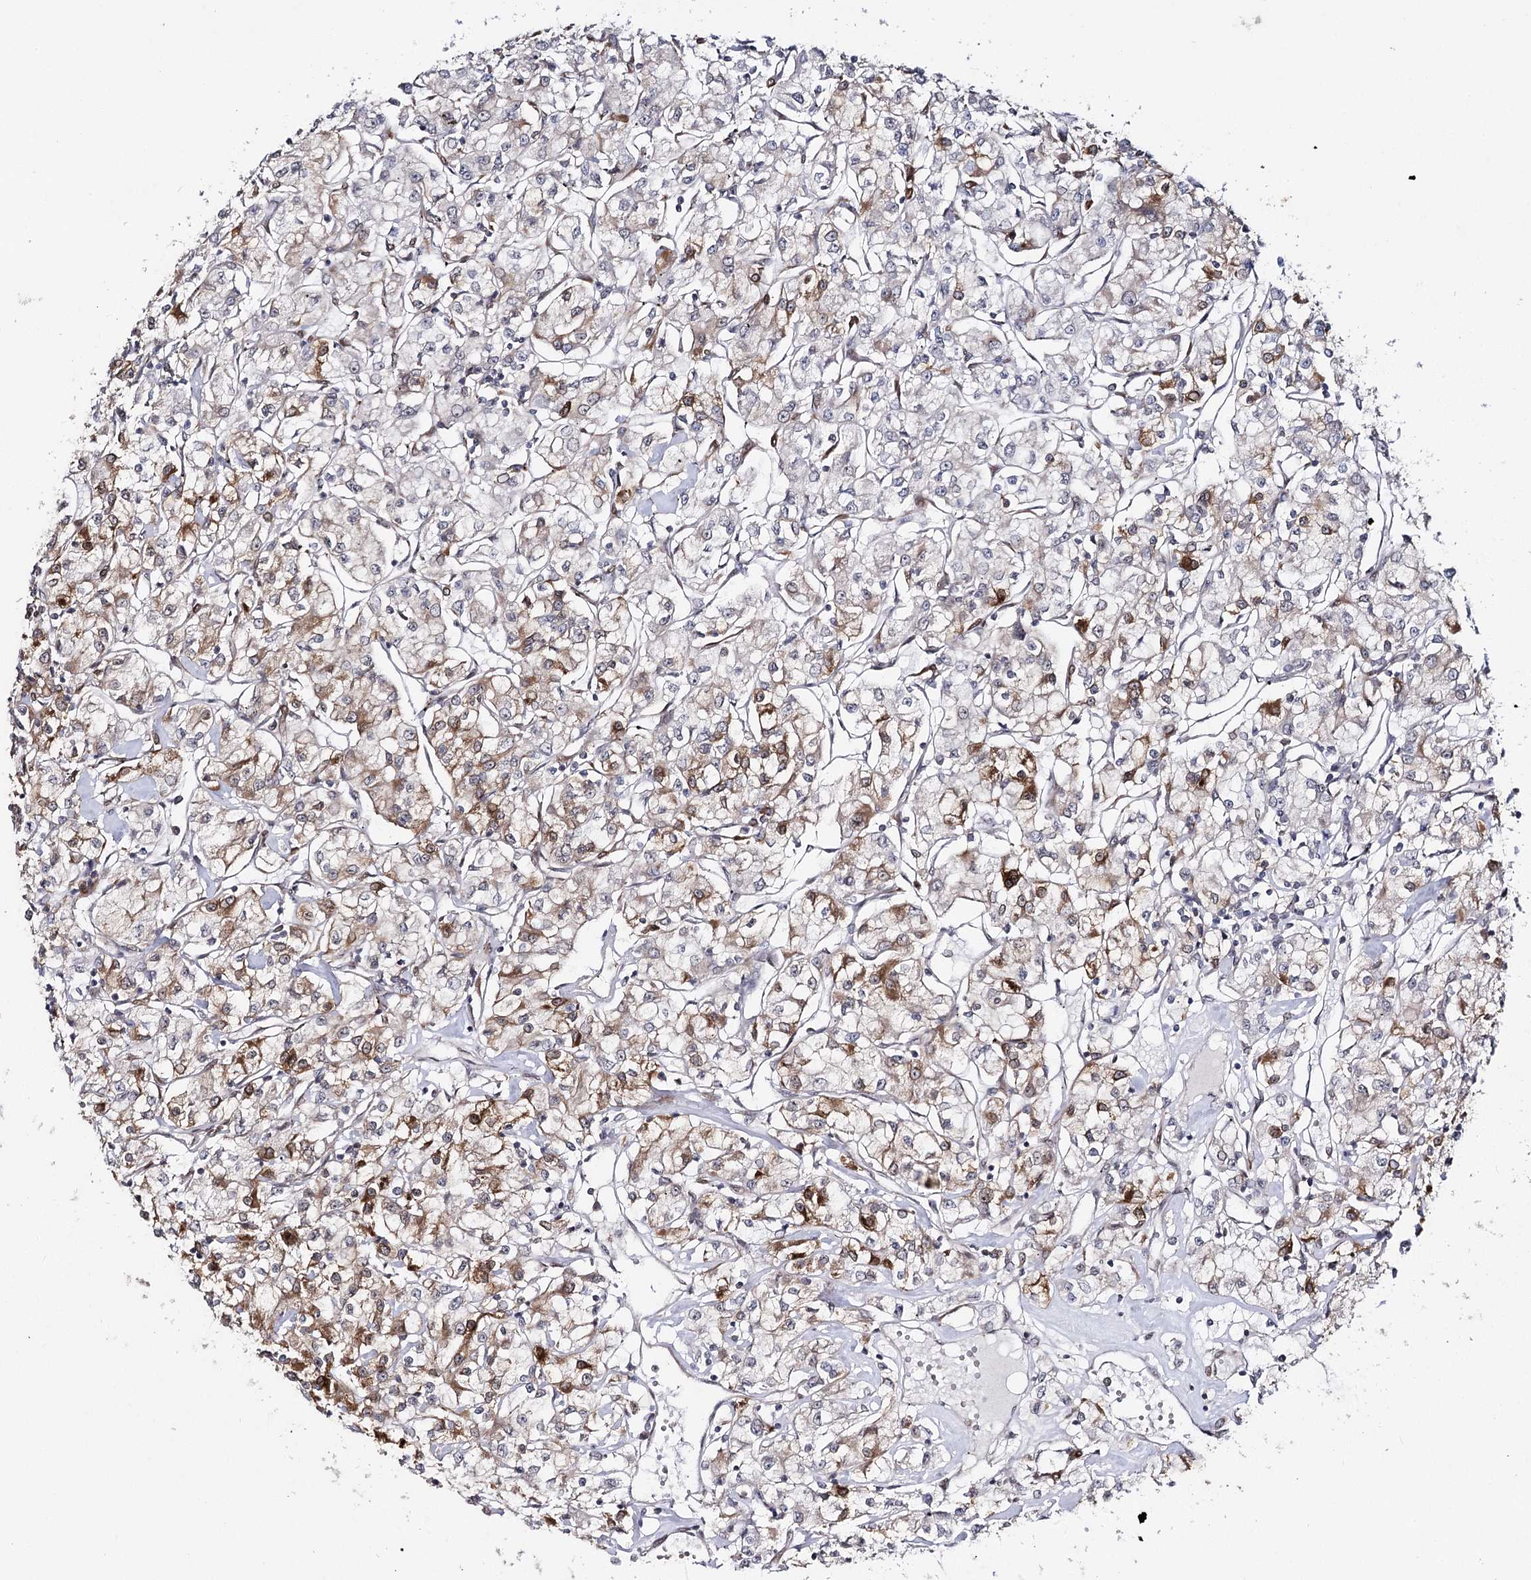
{"staining": {"intensity": "moderate", "quantity": "<25%", "location": "cytoplasmic/membranous"}, "tissue": "renal cancer", "cell_type": "Tumor cells", "image_type": "cancer", "snomed": [{"axis": "morphology", "description": "Adenocarcinoma, NOS"}, {"axis": "topography", "description": "Kidney"}], "caption": "Protein staining demonstrates moderate cytoplasmic/membranous staining in approximately <25% of tumor cells in renal adenocarcinoma. The protein is shown in brown color, while the nuclei are stained blue.", "gene": "HSD11B2", "patient": {"sex": "female", "age": 59}}